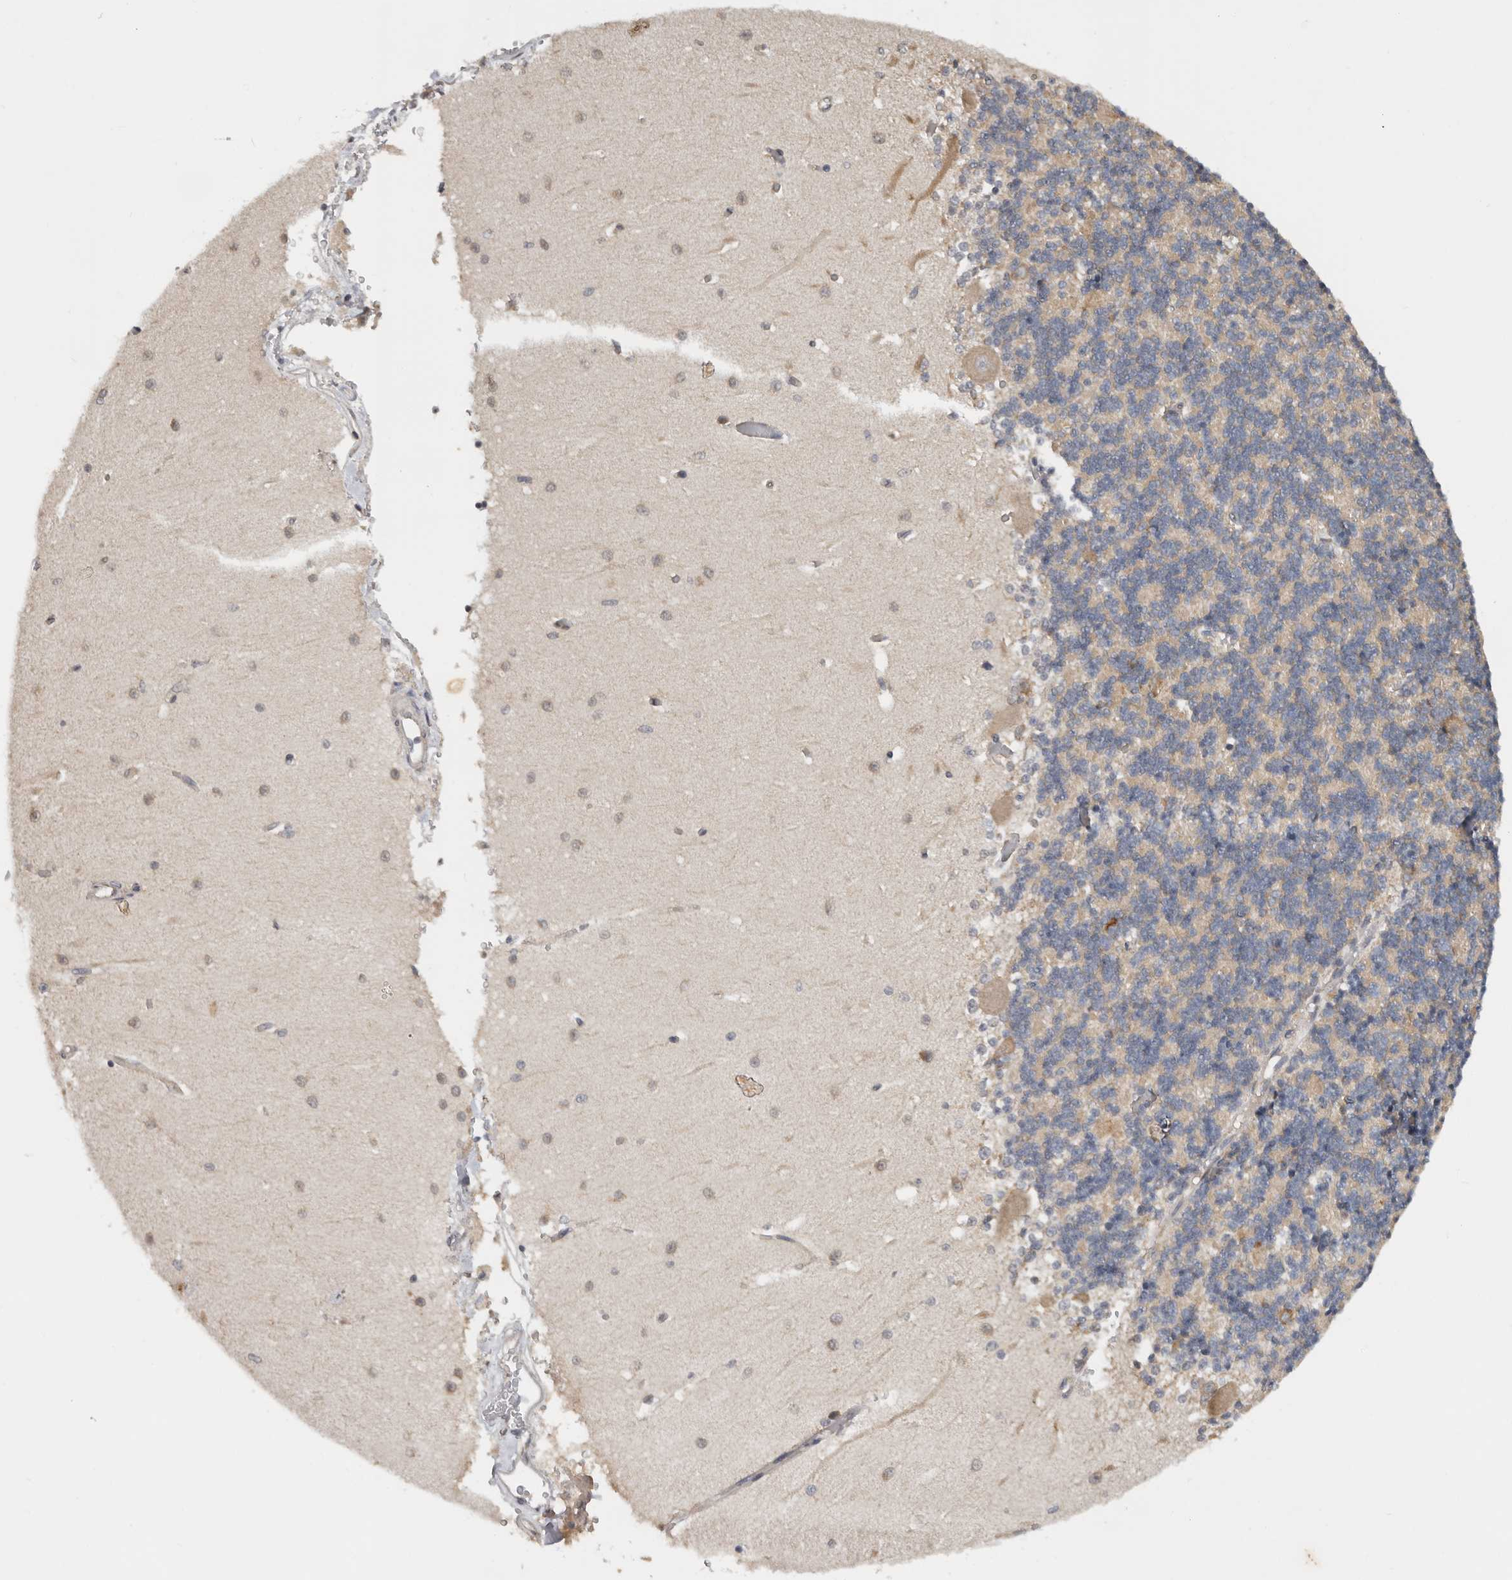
{"staining": {"intensity": "weak", "quantity": "25%-75%", "location": "cytoplasmic/membranous"}, "tissue": "cerebellum", "cell_type": "Cells in granular layer", "image_type": "normal", "snomed": [{"axis": "morphology", "description": "Normal tissue, NOS"}, {"axis": "topography", "description": "Cerebellum"}], "caption": "Immunohistochemistry (IHC) micrograph of unremarkable human cerebellum stained for a protein (brown), which exhibits low levels of weak cytoplasmic/membranous expression in approximately 25%-75% of cells in granular layer.", "gene": "PPP1R42", "patient": {"sex": "male", "age": 37}}